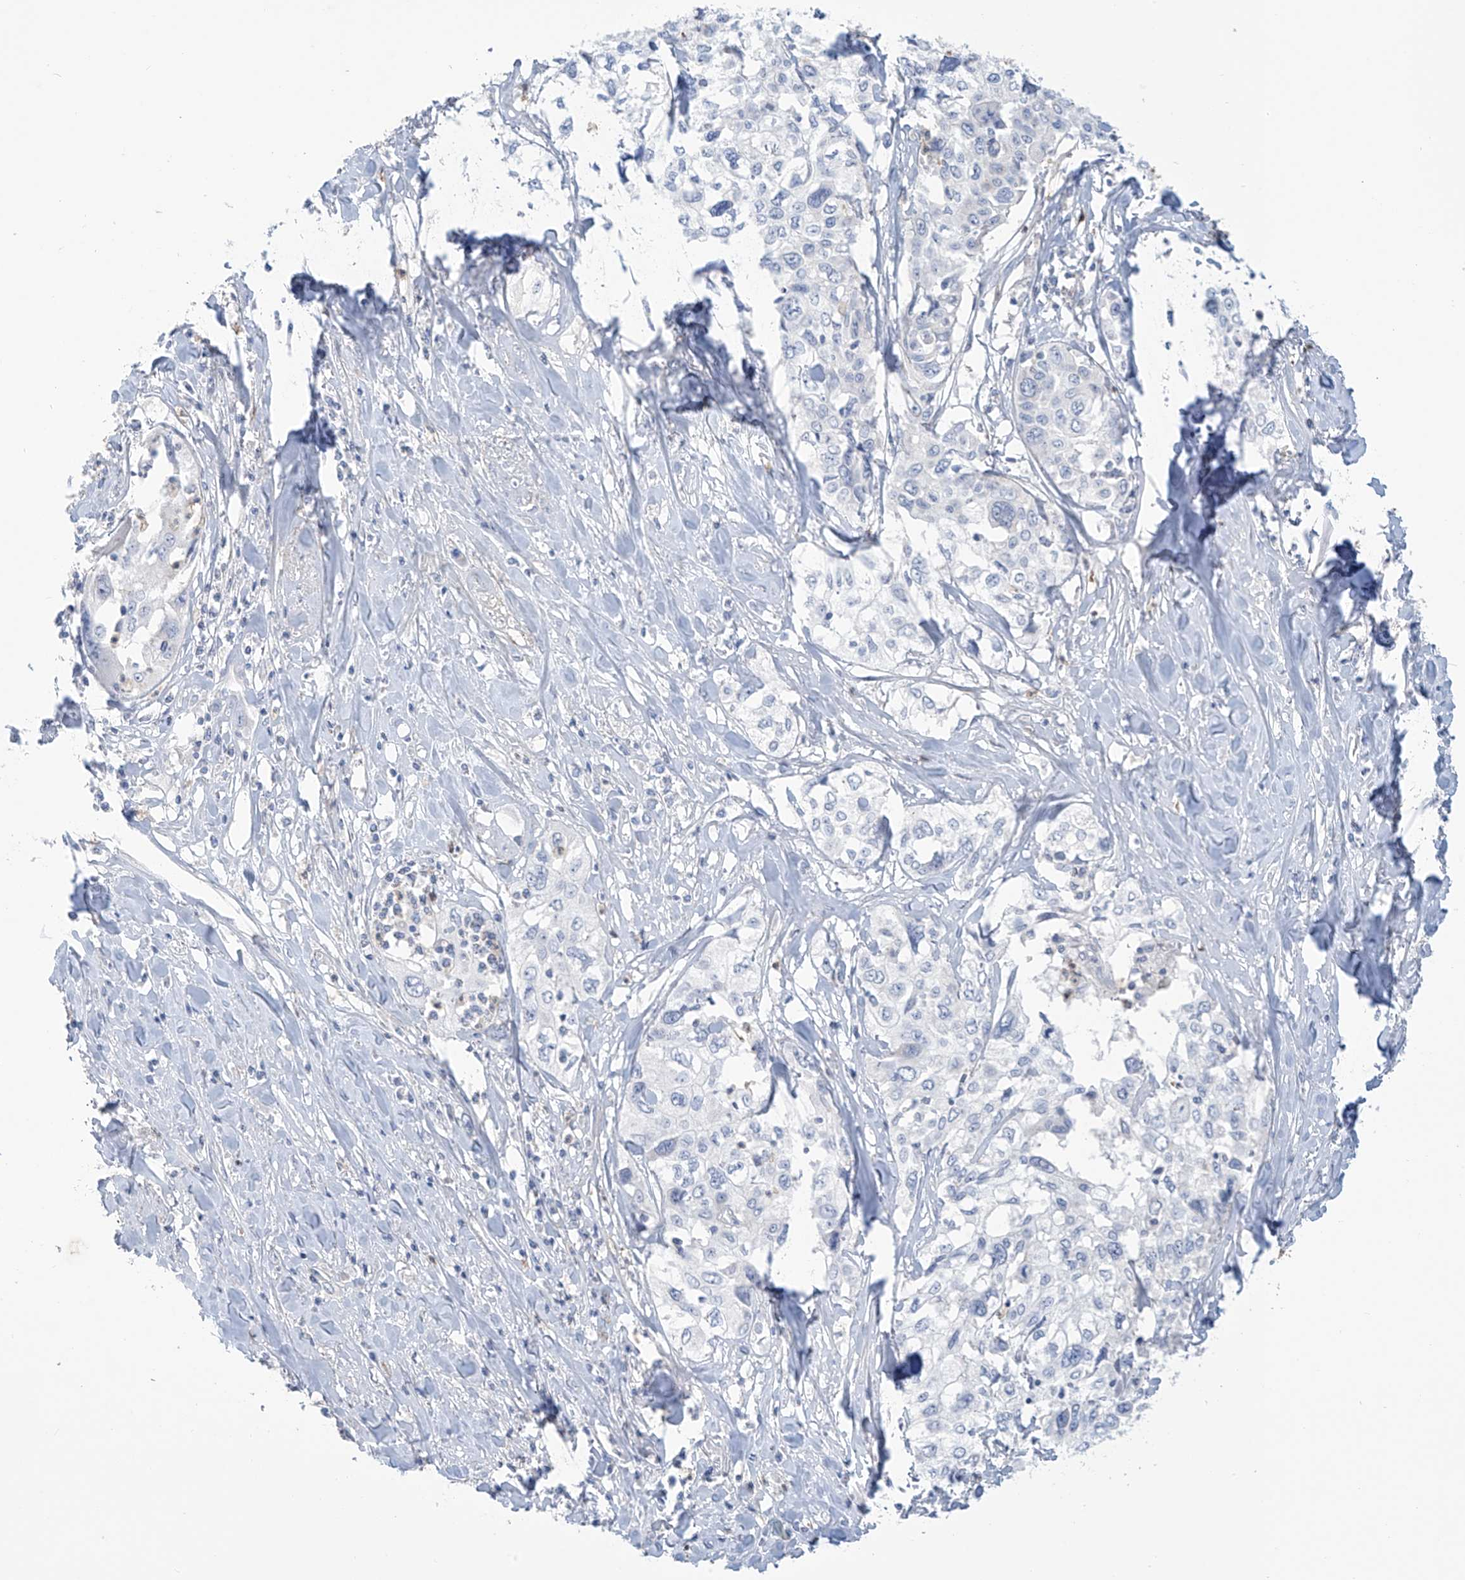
{"staining": {"intensity": "negative", "quantity": "none", "location": "none"}, "tissue": "cervical cancer", "cell_type": "Tumor cells", "image_type": "cancer", "snomed": [{"axis": "morphology", "description": "Squamous cell carcinoma, NOS"}, {"axis": "topography", "description": "Cervix"}], "caption": "Histopathology image shows no protein expression in tumor cells of squamous cell carcinoma (cervical) tissue. (Stains: DAB (3,3'-diaminobenzidine) immunohistochemistry (IHC) with hematoxylin counter stain, Microscopy: brightfield microscopy at high magnification).", "gene": "FABP2", "patient": {"sex": "female", "age": 31}}